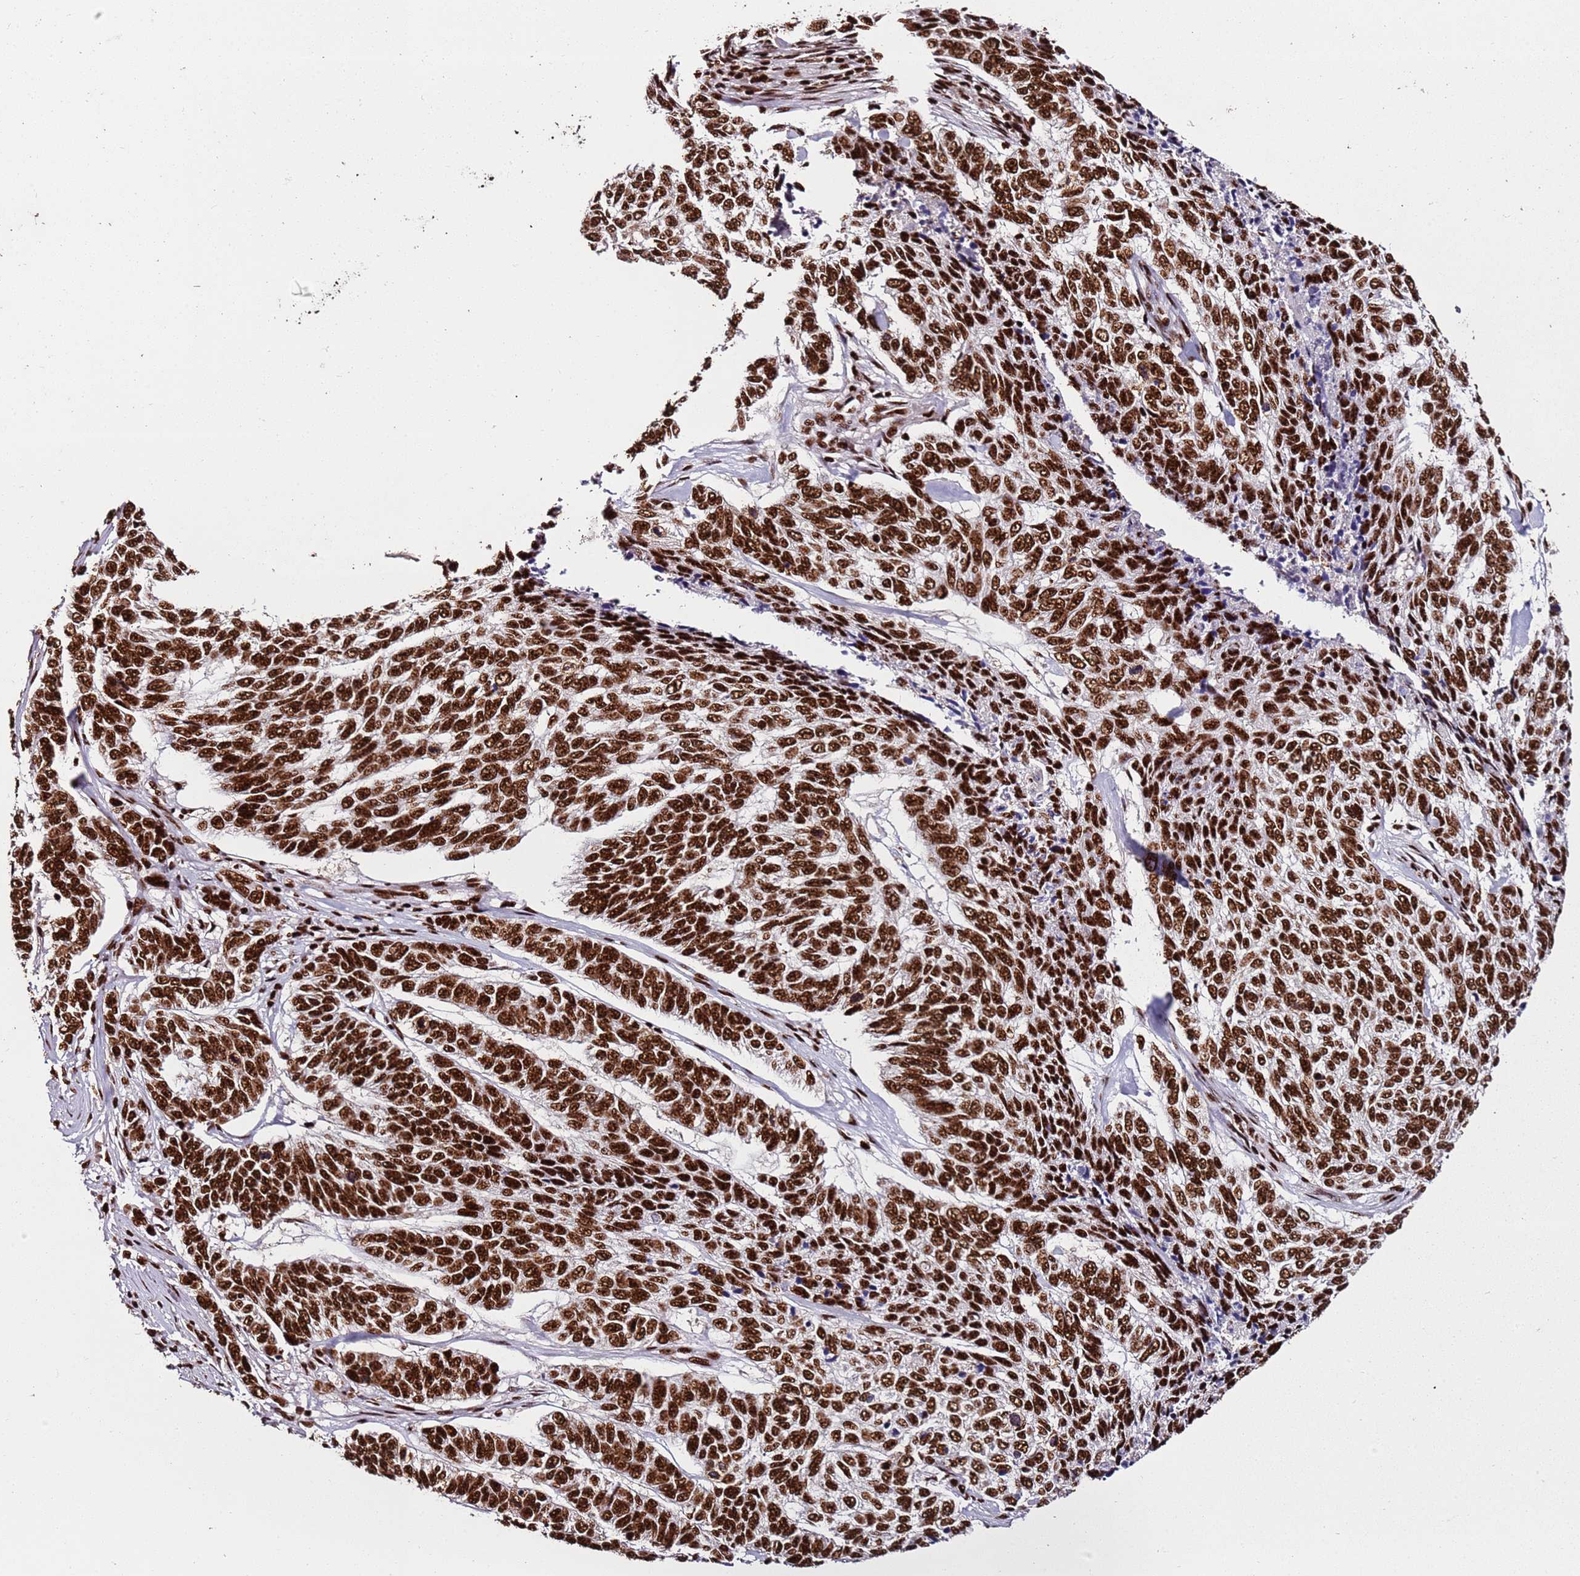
{"staining": {"intensity": "strong", "quantity": ">75%", "location": "nuclear"}, "tissue": "skin cancer", "cell_type": "Tumor cells", "image_type": "cancer", "snomed": [{"axis": "morphology", "description": "Basal cell carcinoma"}, {"axis": "topography", "description": "Skin"}], "caption": "Protein staining of skin cancer (basal cell carcinoma) tissue reveals strong nuclear staining in about >75% of tumor cells. The protein is shown in brown color, while the nuclei are stained blue.", "gene": "C6orf226", "patient": {"sex": "female", "age": 65}}